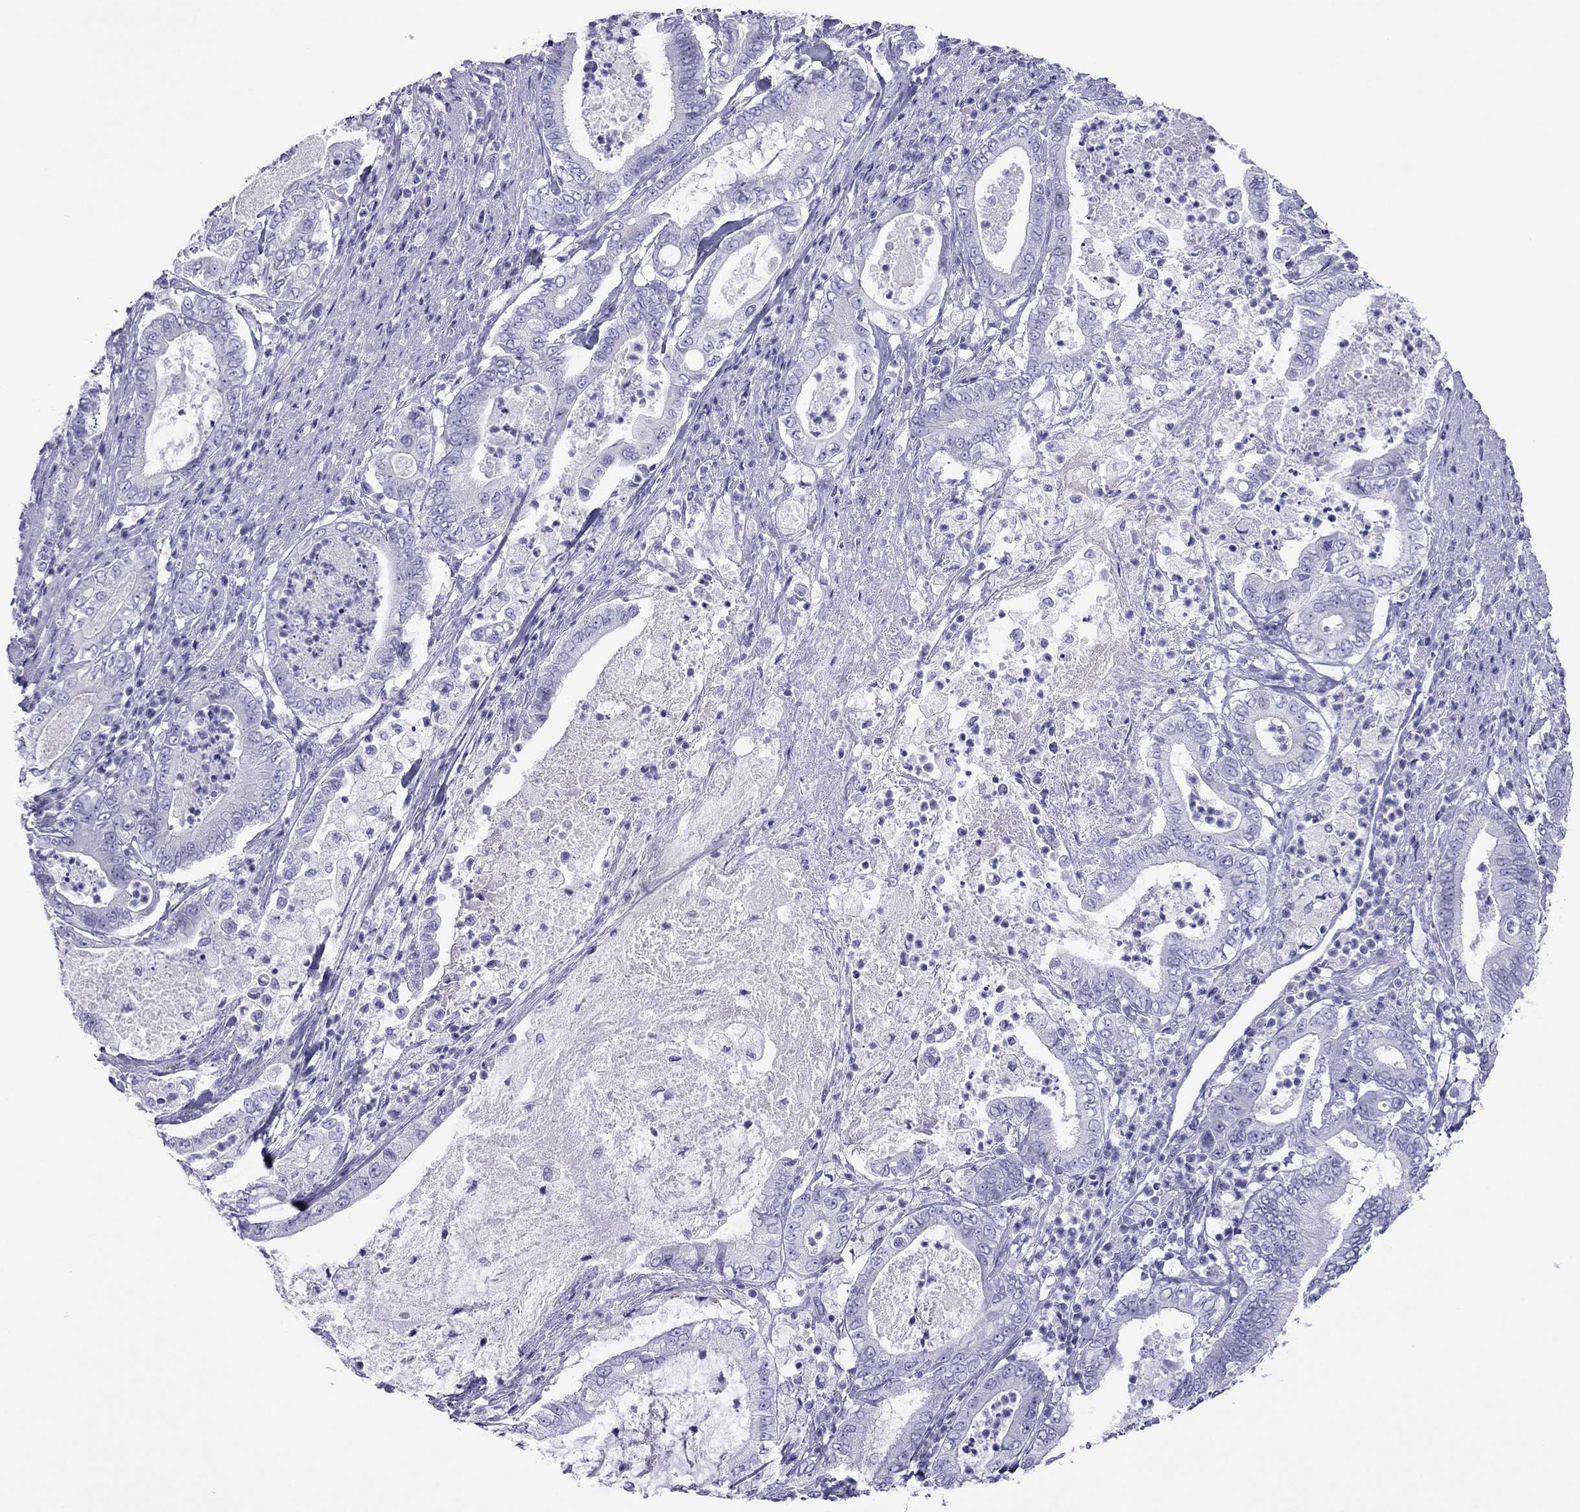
{"staining": {"intensity": "negative", "quantity": "none", "location": "none"}, "tissue": "pancreatic cancer", "cell_type": "Tumor cells", "image_type": "cancer", "snomed": [{"axis": "morphology", "description": "Adenocarcinoma, NOS"}, {"axis": "topography", "description": "Pancreas"}], "caption": "Tumor cells are negative for brown protein staining in pancreatic adenocarcinoma. The staining was performed using DAB (3,3'-diaminobenzidine) to visualize the protein expression in brown, while the nuclei were stained in blue with hematoxylin (Magnification: 20x).", "gene": "PCDHA6", "patient": {"sex": "male", "age": 71}}